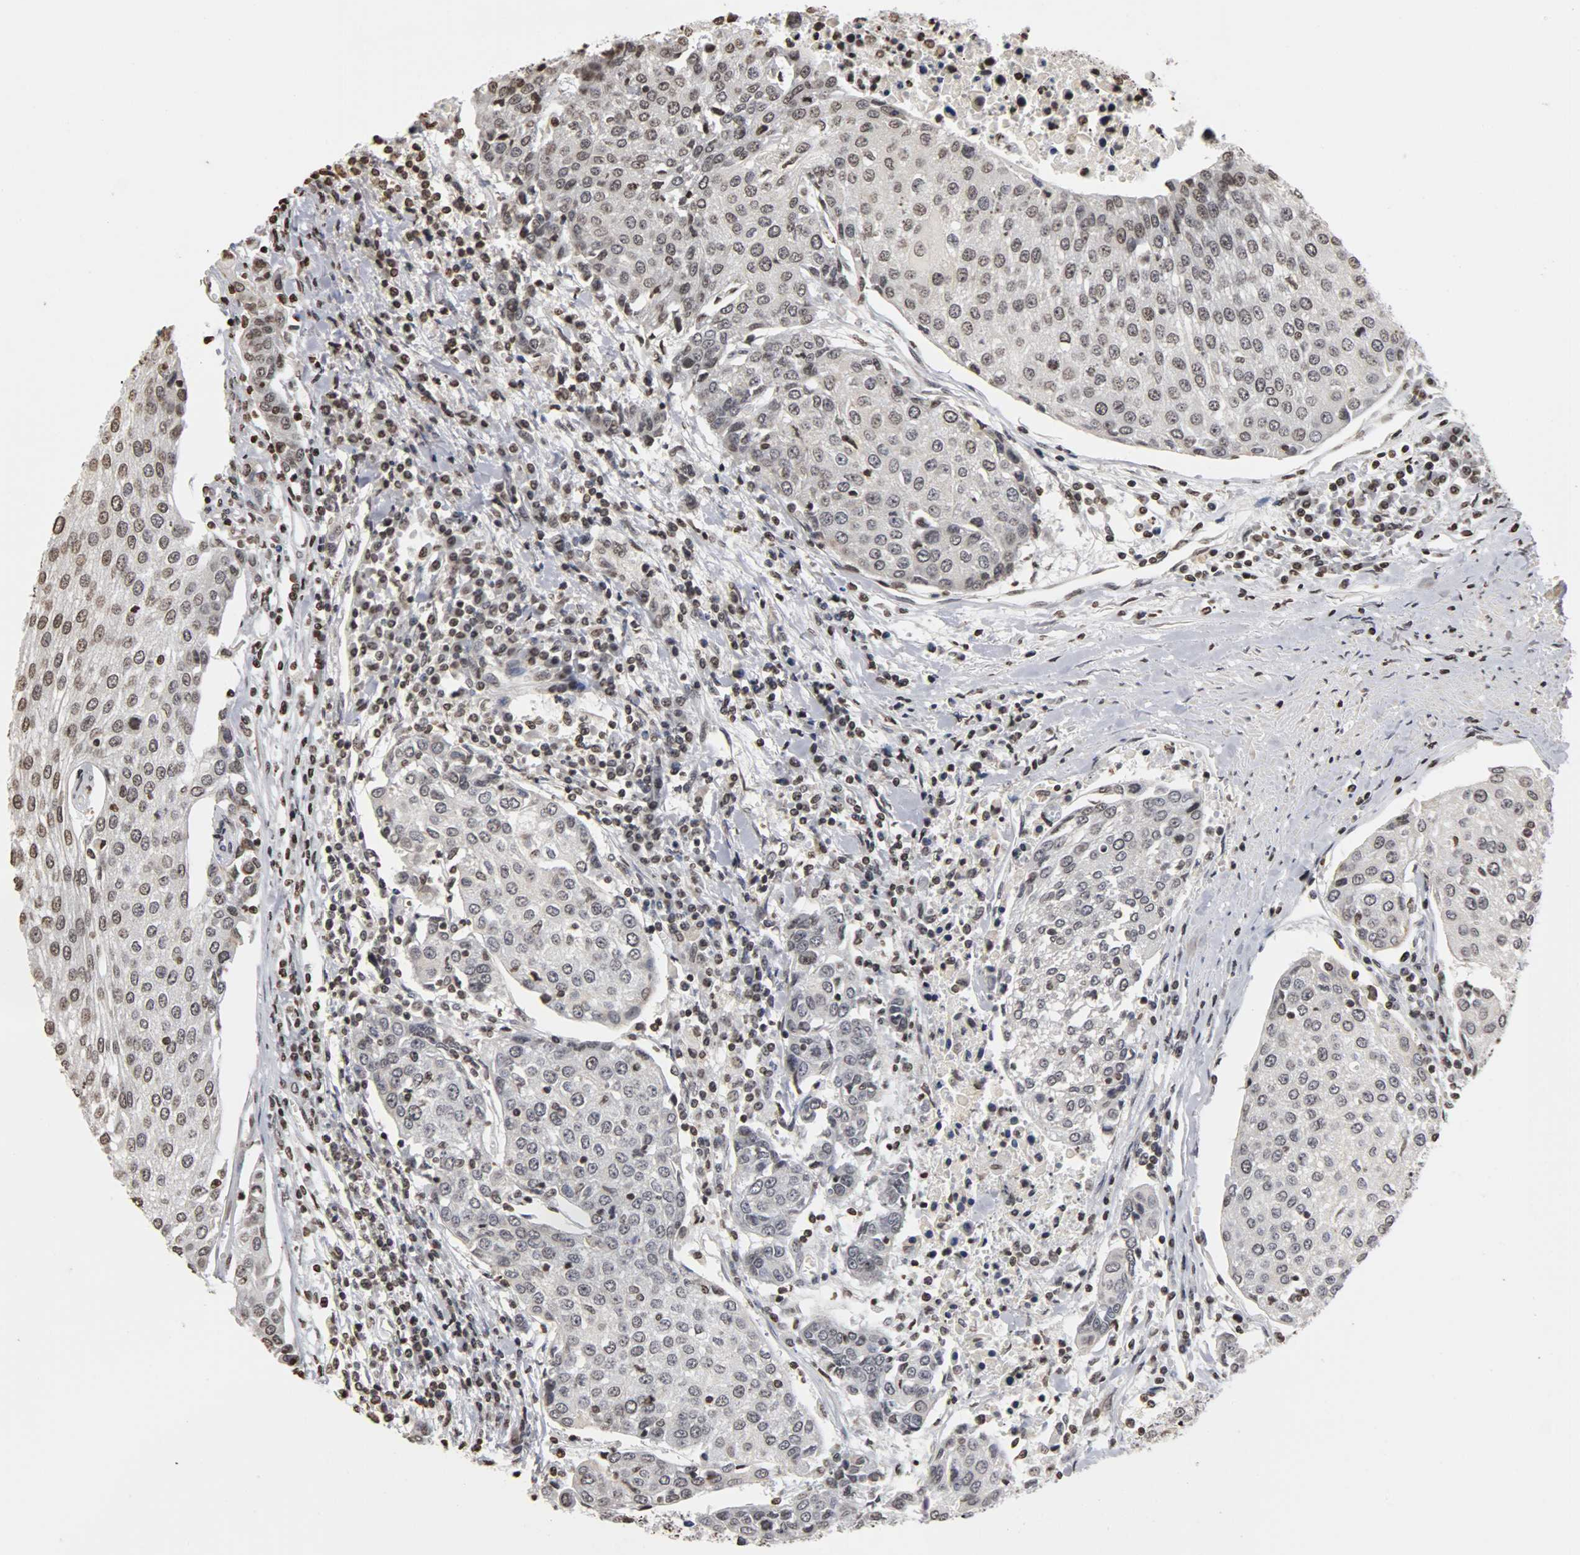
{"staining": {"intensity": "weak", "quantity": "<25%", "location": "nuclear"}, "tissue": "urothelial cancer", "cell_type": "Tumor cells", "image_type": "cancer", "snomed": [{"axis": "morphology", "description": "Urothelial carcinoma, High grade"}, {"axis": "topography", "description": "Urinary bladder"}], "caption": "Immunohistochemical staining of high-grade urothelial carcinoma exhibits no significant staining in tumor cells.", "gene": "ERCC2", "patient": {"sex": "female", "age": 85}}